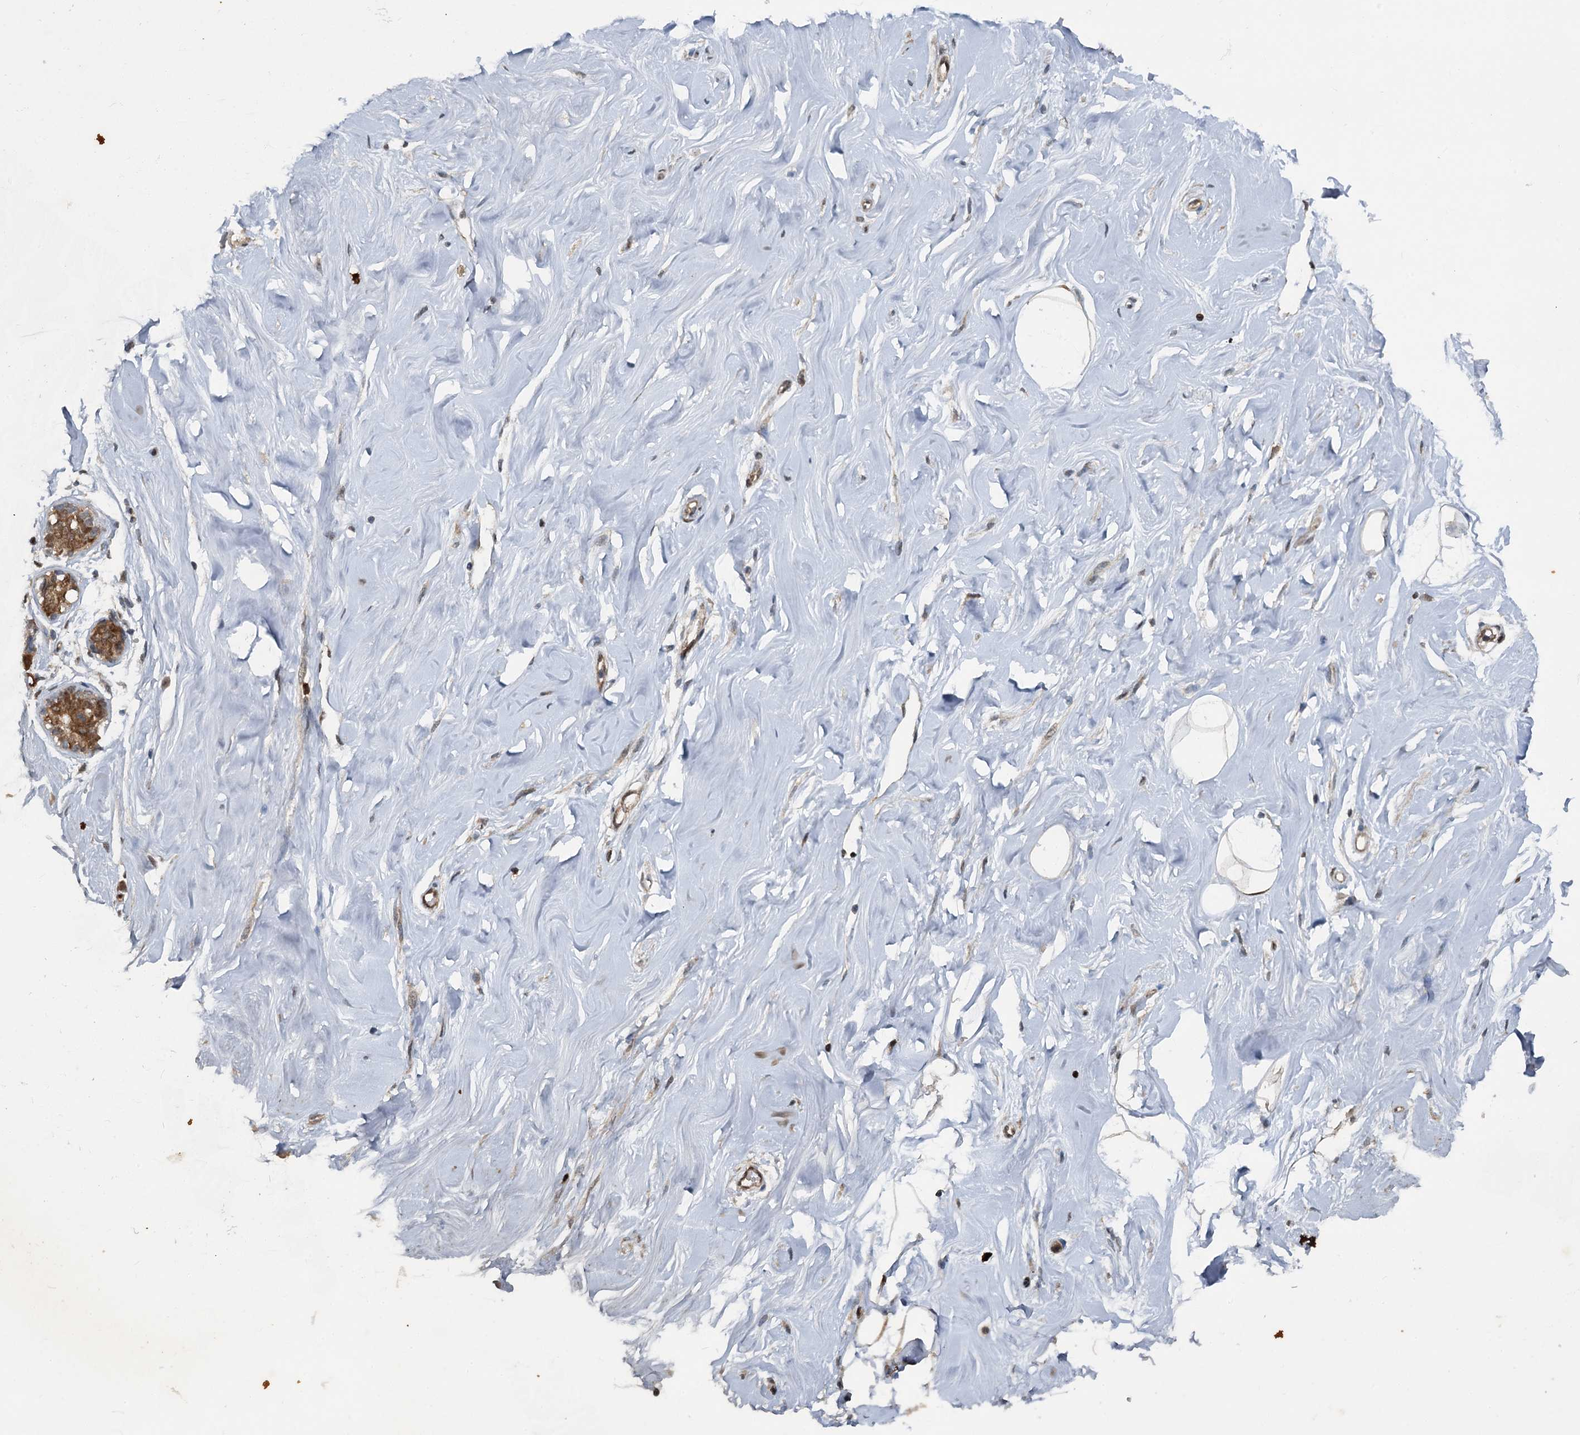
{"staining": {"intensity": "negative", "quantity": "none", "location": "none"}, "tissue": "breast", "cell_type": "Adipocytes", "image_type": "normal", "snomed": [{"axis": "morphology", "description": "Normal tissue, NOS"}, {"axis": "morphology", "description": "Adenoma, NOS"}, {"axis": "topography", "description": "Breast"}], "caption": "Immunohistochemical staining of unremarkable human breast exhibits no significant staining in adipocytes.", "gene": "GPI", "patient": {"sex": "female", "age": 23}}